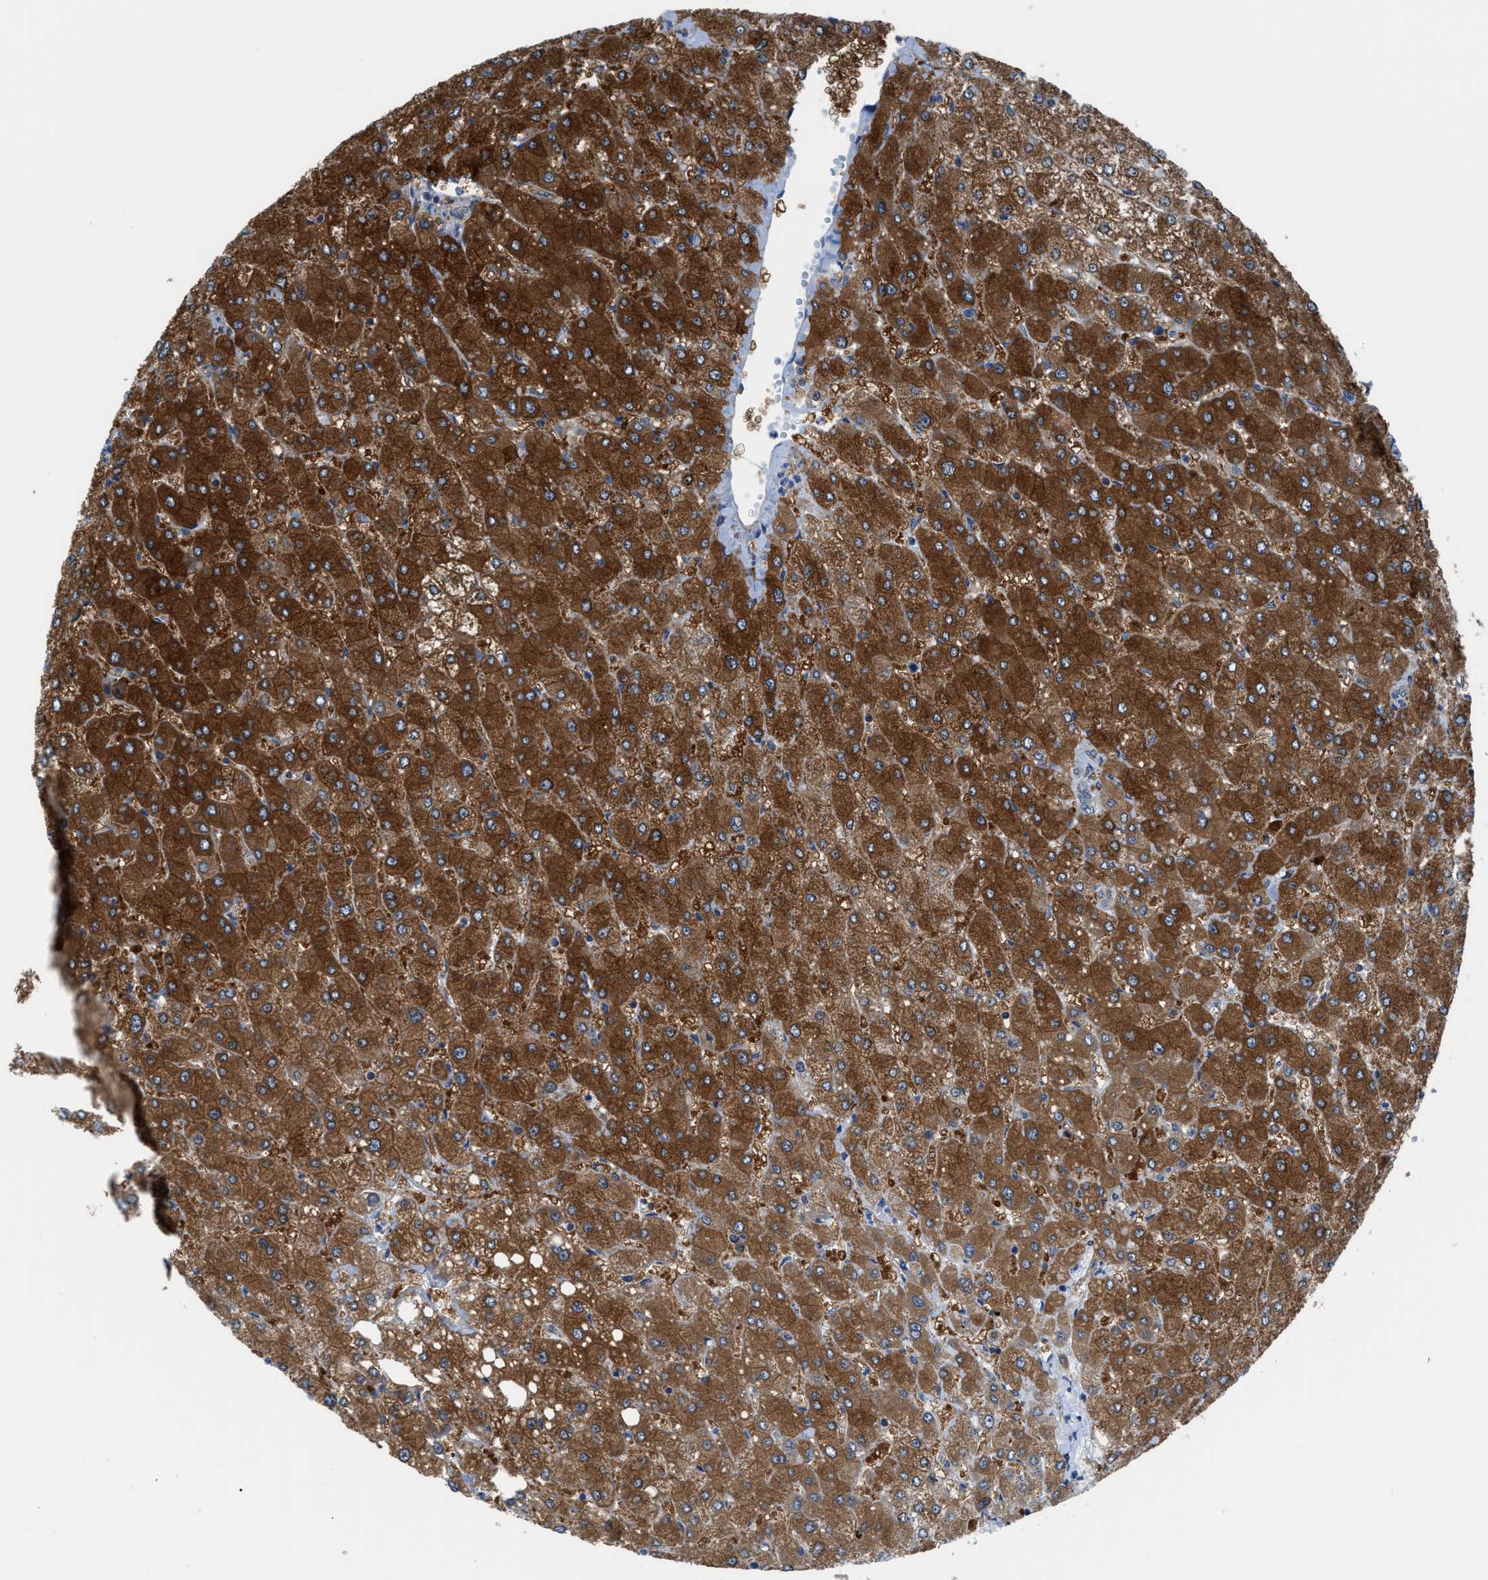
{"staining": {"intensity": "weak", "quantity": "25%-75%", "location": "cytoplasmic/membranous"}, "tissue": "liver", "cell_type": "Cholangiocytes", "image_type": "normal", "snomed": [{"axis": "morphology", "description": "Normal tissue, NOS"}, {"axis": "topography", "description": "Liver"}], "caption": "Immunohistochemistry (IHC) staining of unremarkable liver, which exhibits low levels of weak cytoplasmic/membranous expression in about 25%-75% of cholangiocytes indicating weak cytoplasmic/membranous protein positivity. The staining was performed using DAB (3,3'-diaminobenzidine) (brown) for protein detection and nuclei were counterstained in hematoxylin (blue).", "gene": "TMEM45B", "patient": {"sex": "male", "age": 55}}